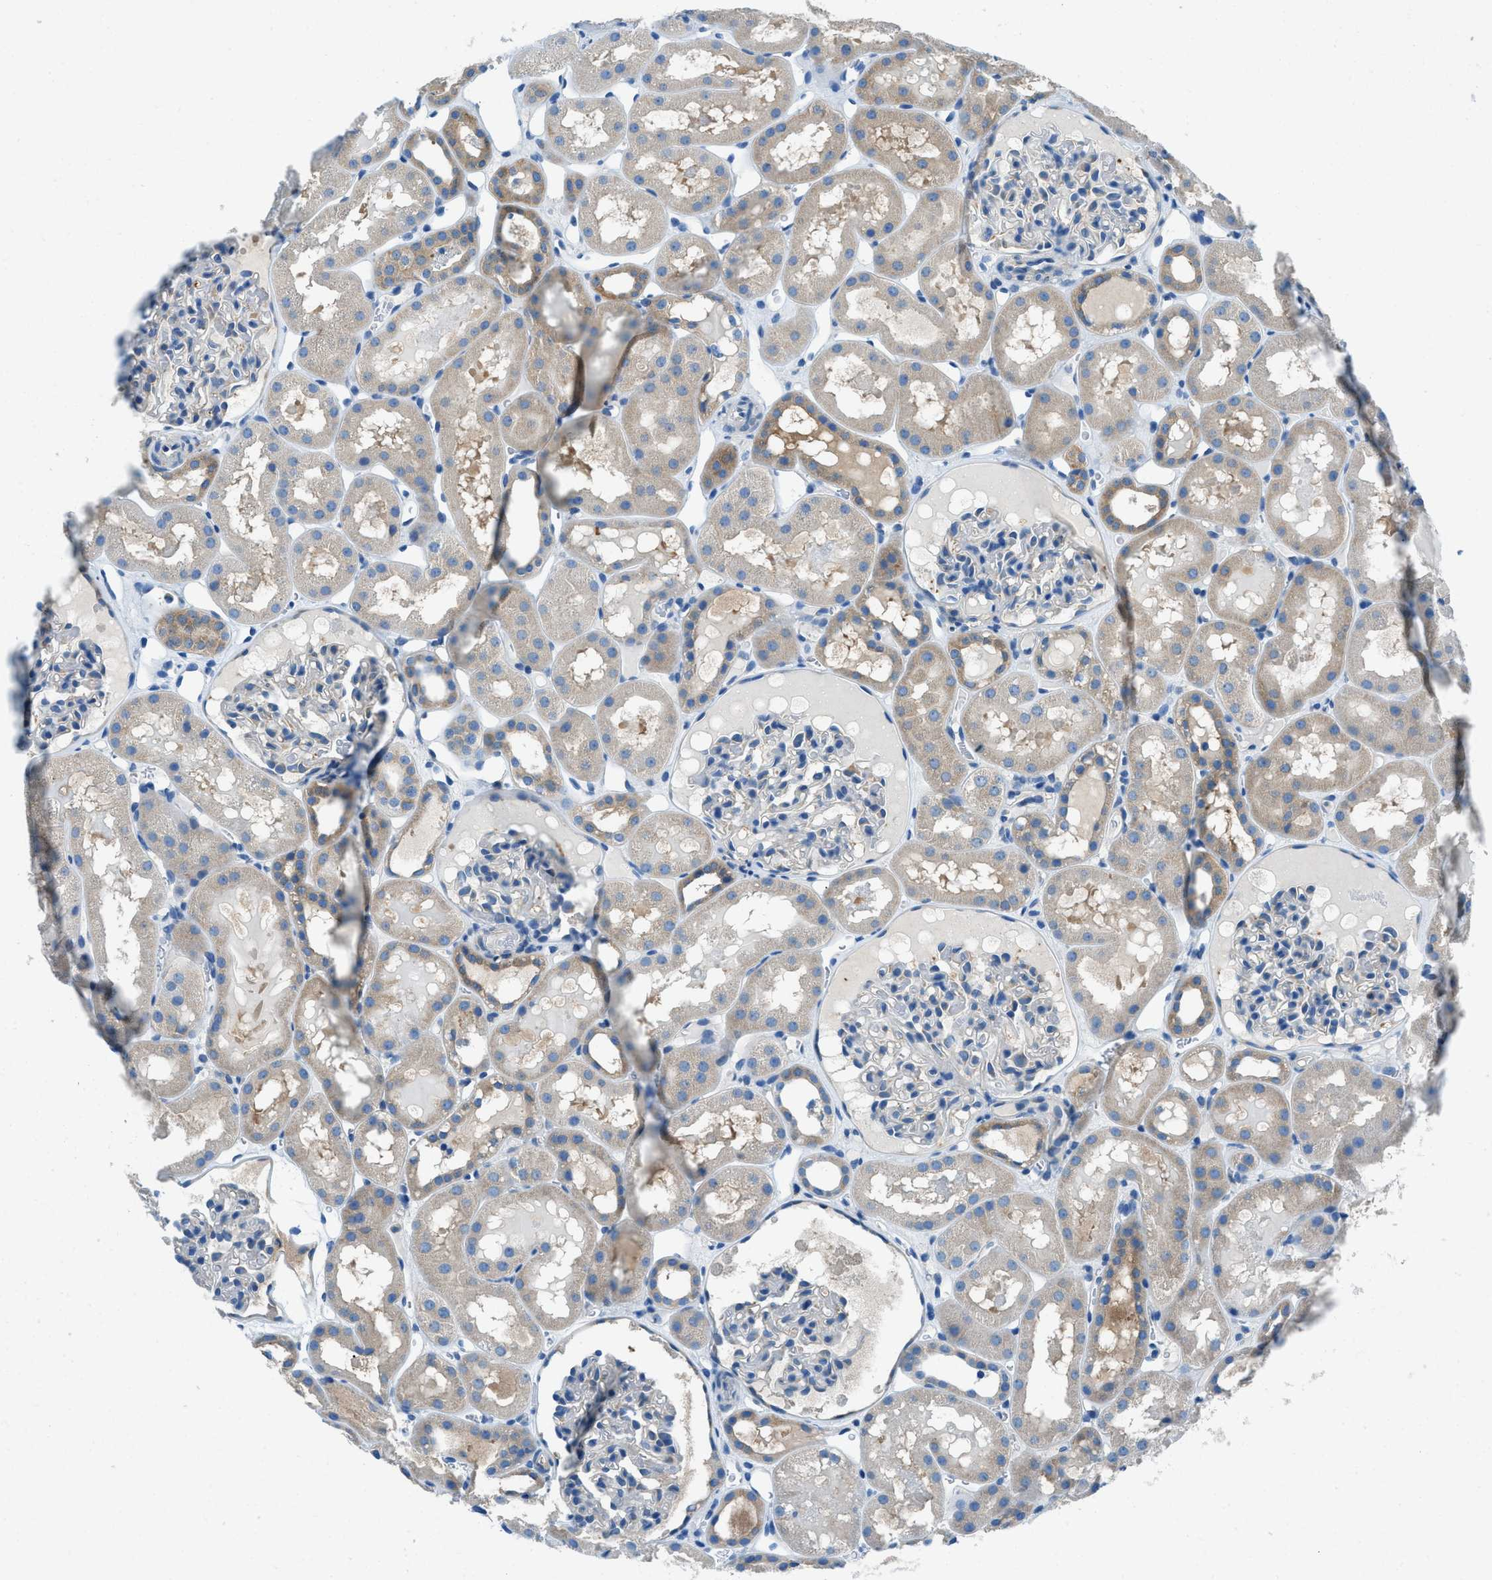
{"staining": {"intensity": "negative", "quantity": "none", "location": "none"}, "tissue": "kidney", "cell_type": "Cells in glomeruli", "image_type": "normal", "snomed": [{"axis": "morphology", "description": "Normal tissue, NOS"}, {"axis": "topography", "description": "Kidney"}, {"axis": "topography", "description": "Urinary bladder"}], "caption": "Cells in glomeruli are negative for brown protein staining in benign kidney. (Brightfield microscopy of DAB immunohistochemistry at high magnification).", "gene": "SARS1", "patient": {"sex": "male", "age": 16}}